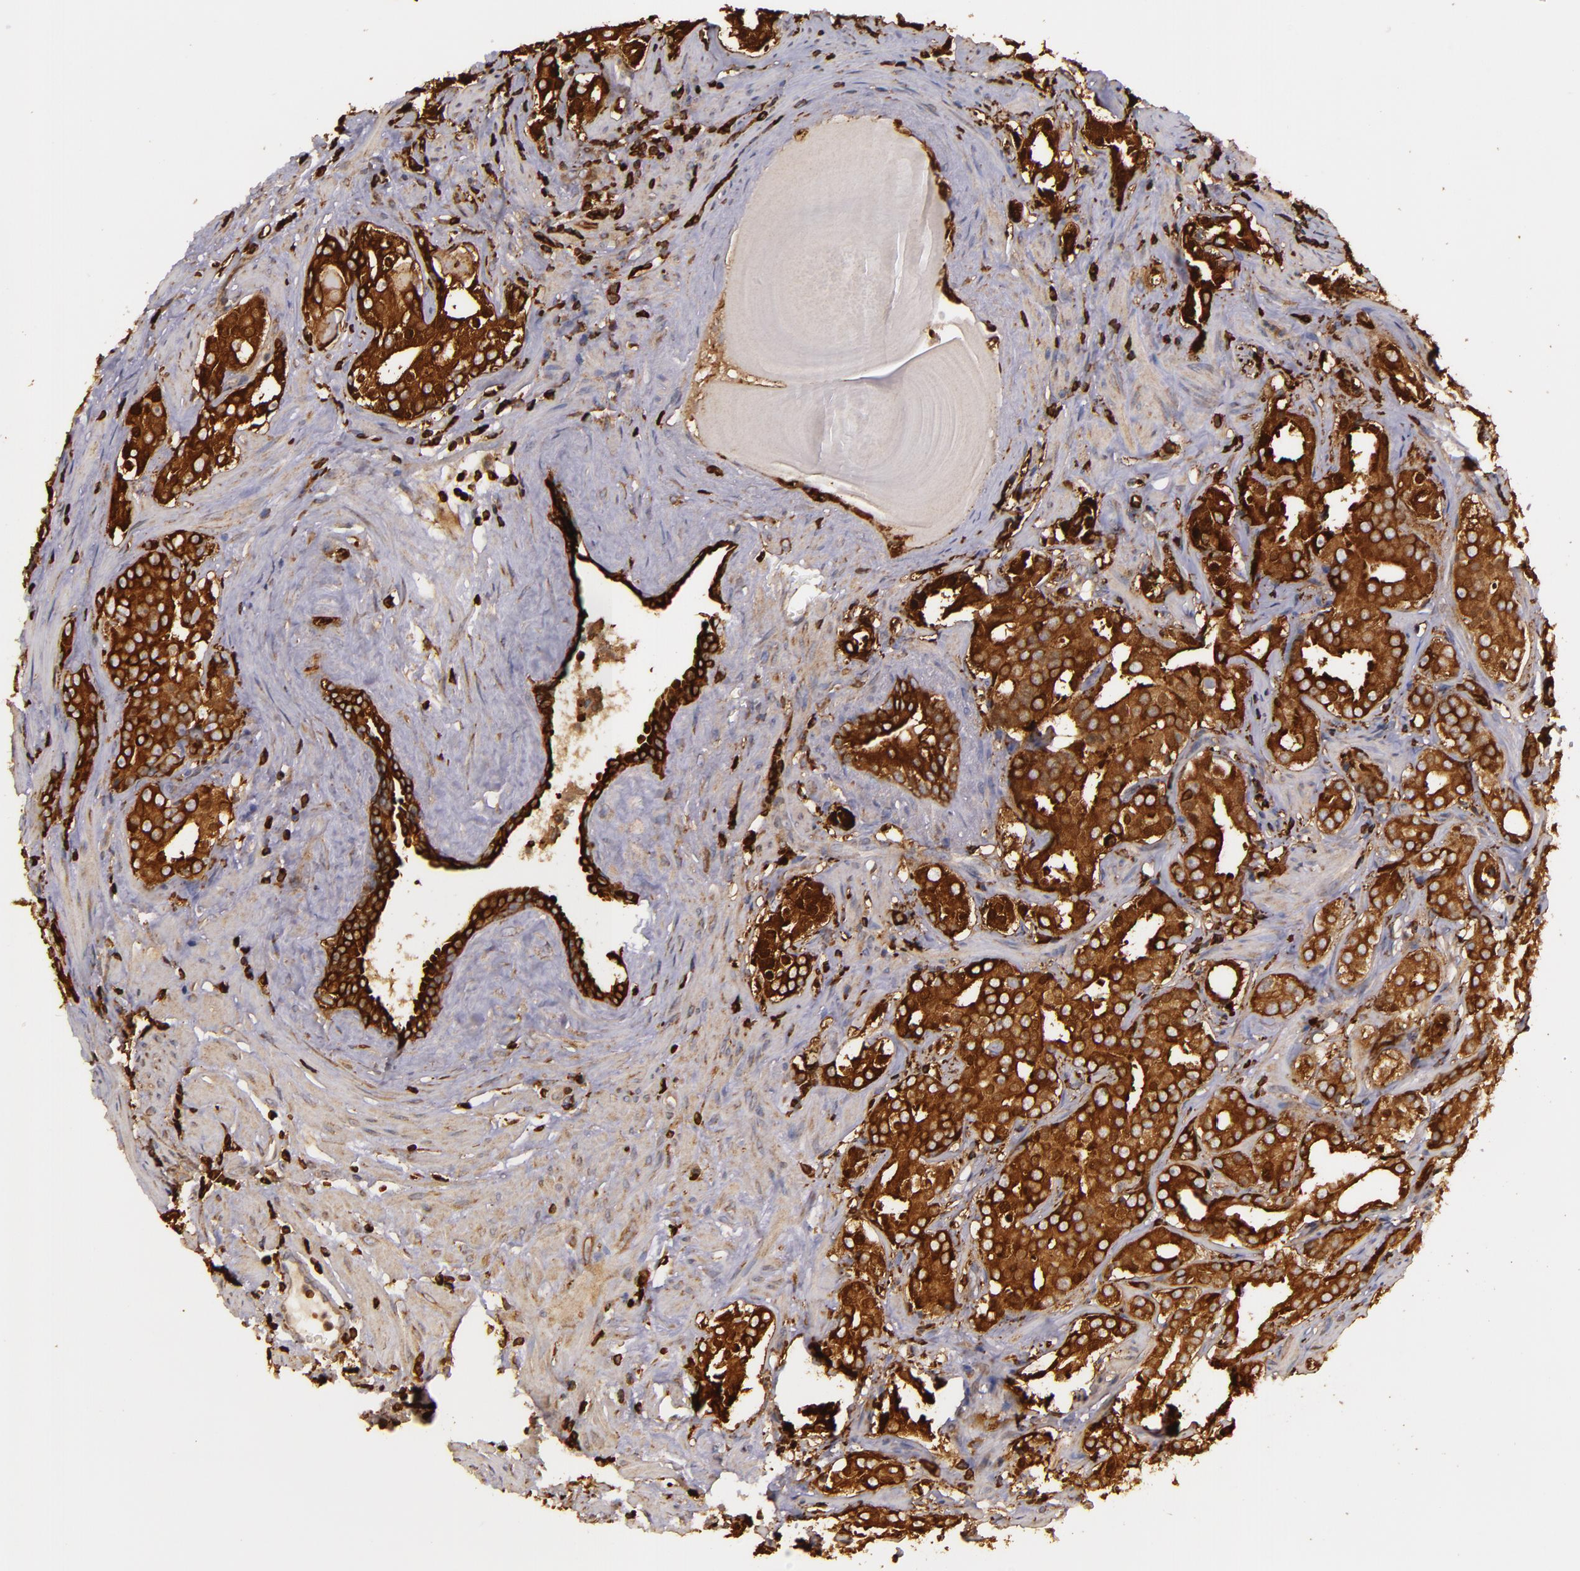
{"staining": {"intensity": "strong", "quantity": ">75%", "location": "cytoplasmic/membranous"}, "tissue": "prostate cancer", "cell_type": "Tumor cells", "image_type": "cancer", "snomed": [{"axis": "morphology", "description": "Adenocarcinoma, Low grade"}, {"axis": "topography", "description": "Prostate"}], "caption": "The immunohistochemical stain labels strong cytoplasmic/membranous staining in tumor cells of low-grade adenocarcinoma (prostate) tissue.", "gene": "SLC9A3R1", "patient": {"sex": "male", "age": 59}}